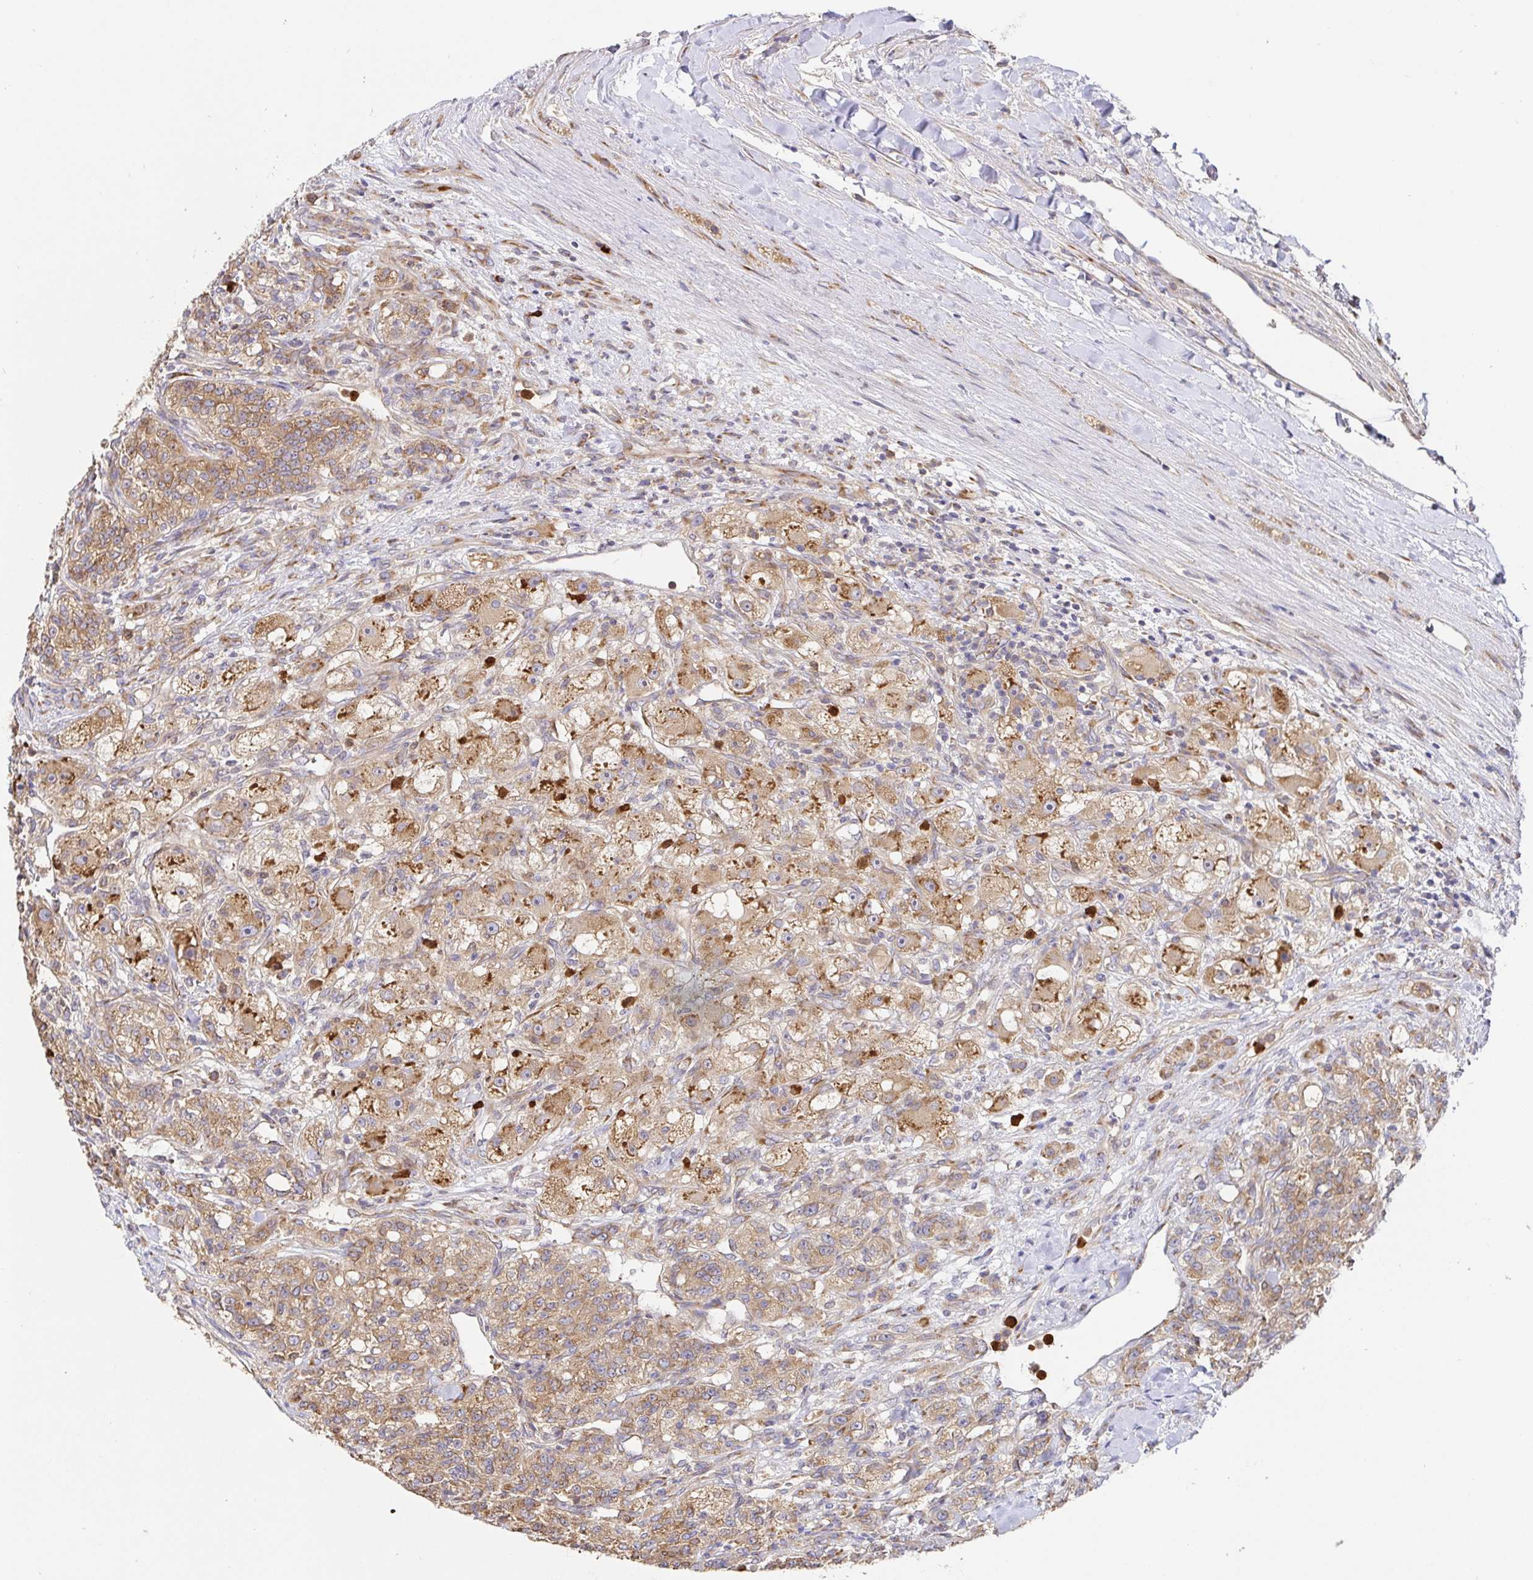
{"staining": {"intensity": "moderate", "quantity": ">75%", "location": "cytoplasmic/membranous"}, "tissue": "renal cancer", "cell_type": "Tumor cells", "image_type": "cancer", "snomed": [{"axis": "morphology", "description": "Adenocarcinoma, NOS"}, {"axis": "topography", "description": "Kidney"}], "caption": "A brown stain highlights moderate cytoplasmic/membranous expression of a protein in adenocarcinoma (renal) tumor cells.", "gene": "PDPK1", "patient": {"sex": "female", "age": 63}}